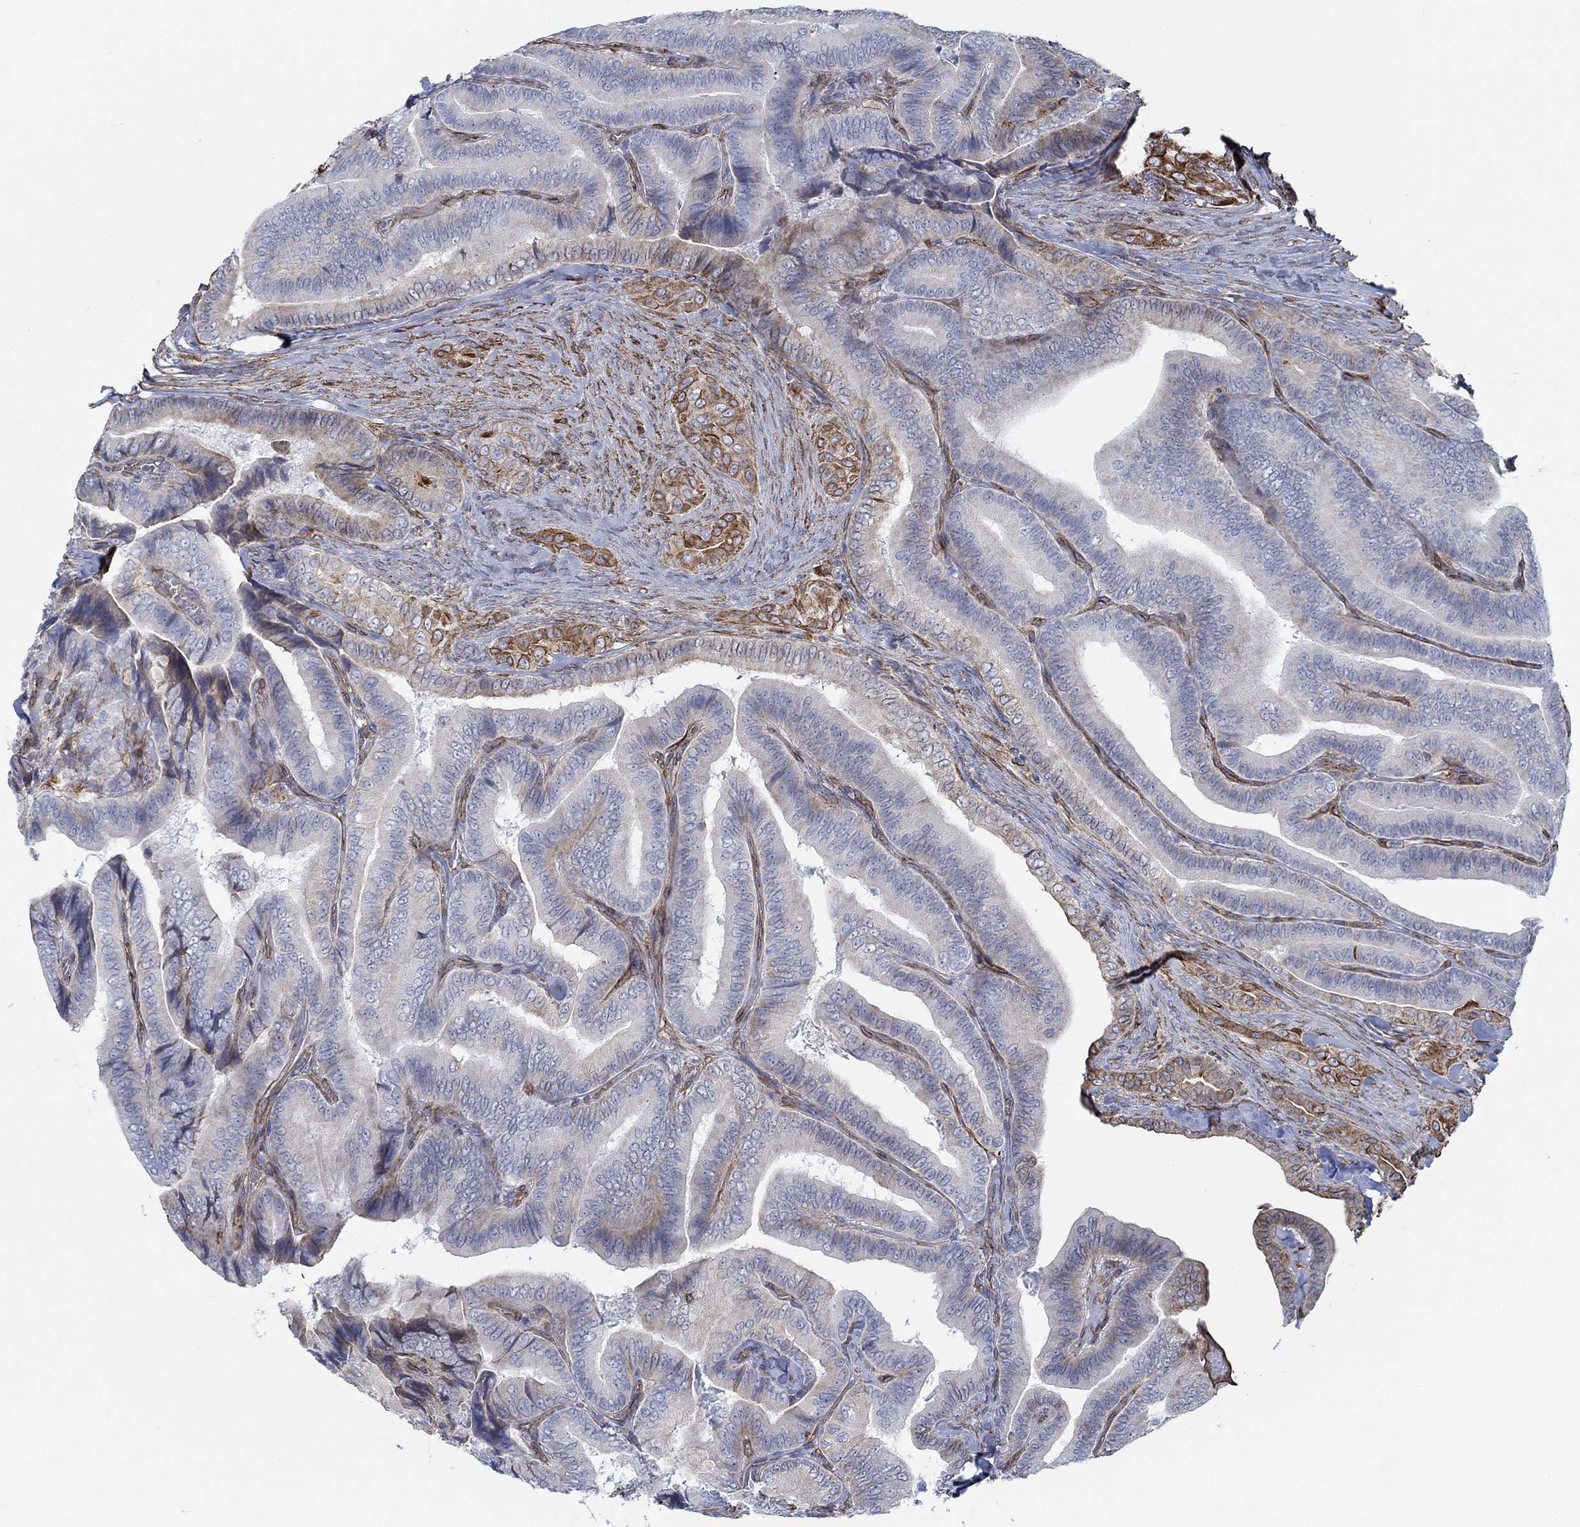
{"staining": {"intensity": "strong", "quantity": "<25%", "location": "cytoplasmic/membranous"}, "tissue": "thyroid cancer", "cell_type": "Tumor cells", "image_type": "cancer", "snomed": [{"axis": "morphology", "description": "Papillary adenocarcinoma, NOS"}, {"axis": "topography", "description": "Thyroid gland"}], "caption": "Papillary adenocarcinoma (thyroid) stained for a protein (brown) shows strong cytoplasmic/membranous positive expression in about <25% of tumor cells.", "gene": "STC2", "patient": {"sex": "male", "age": 61}}